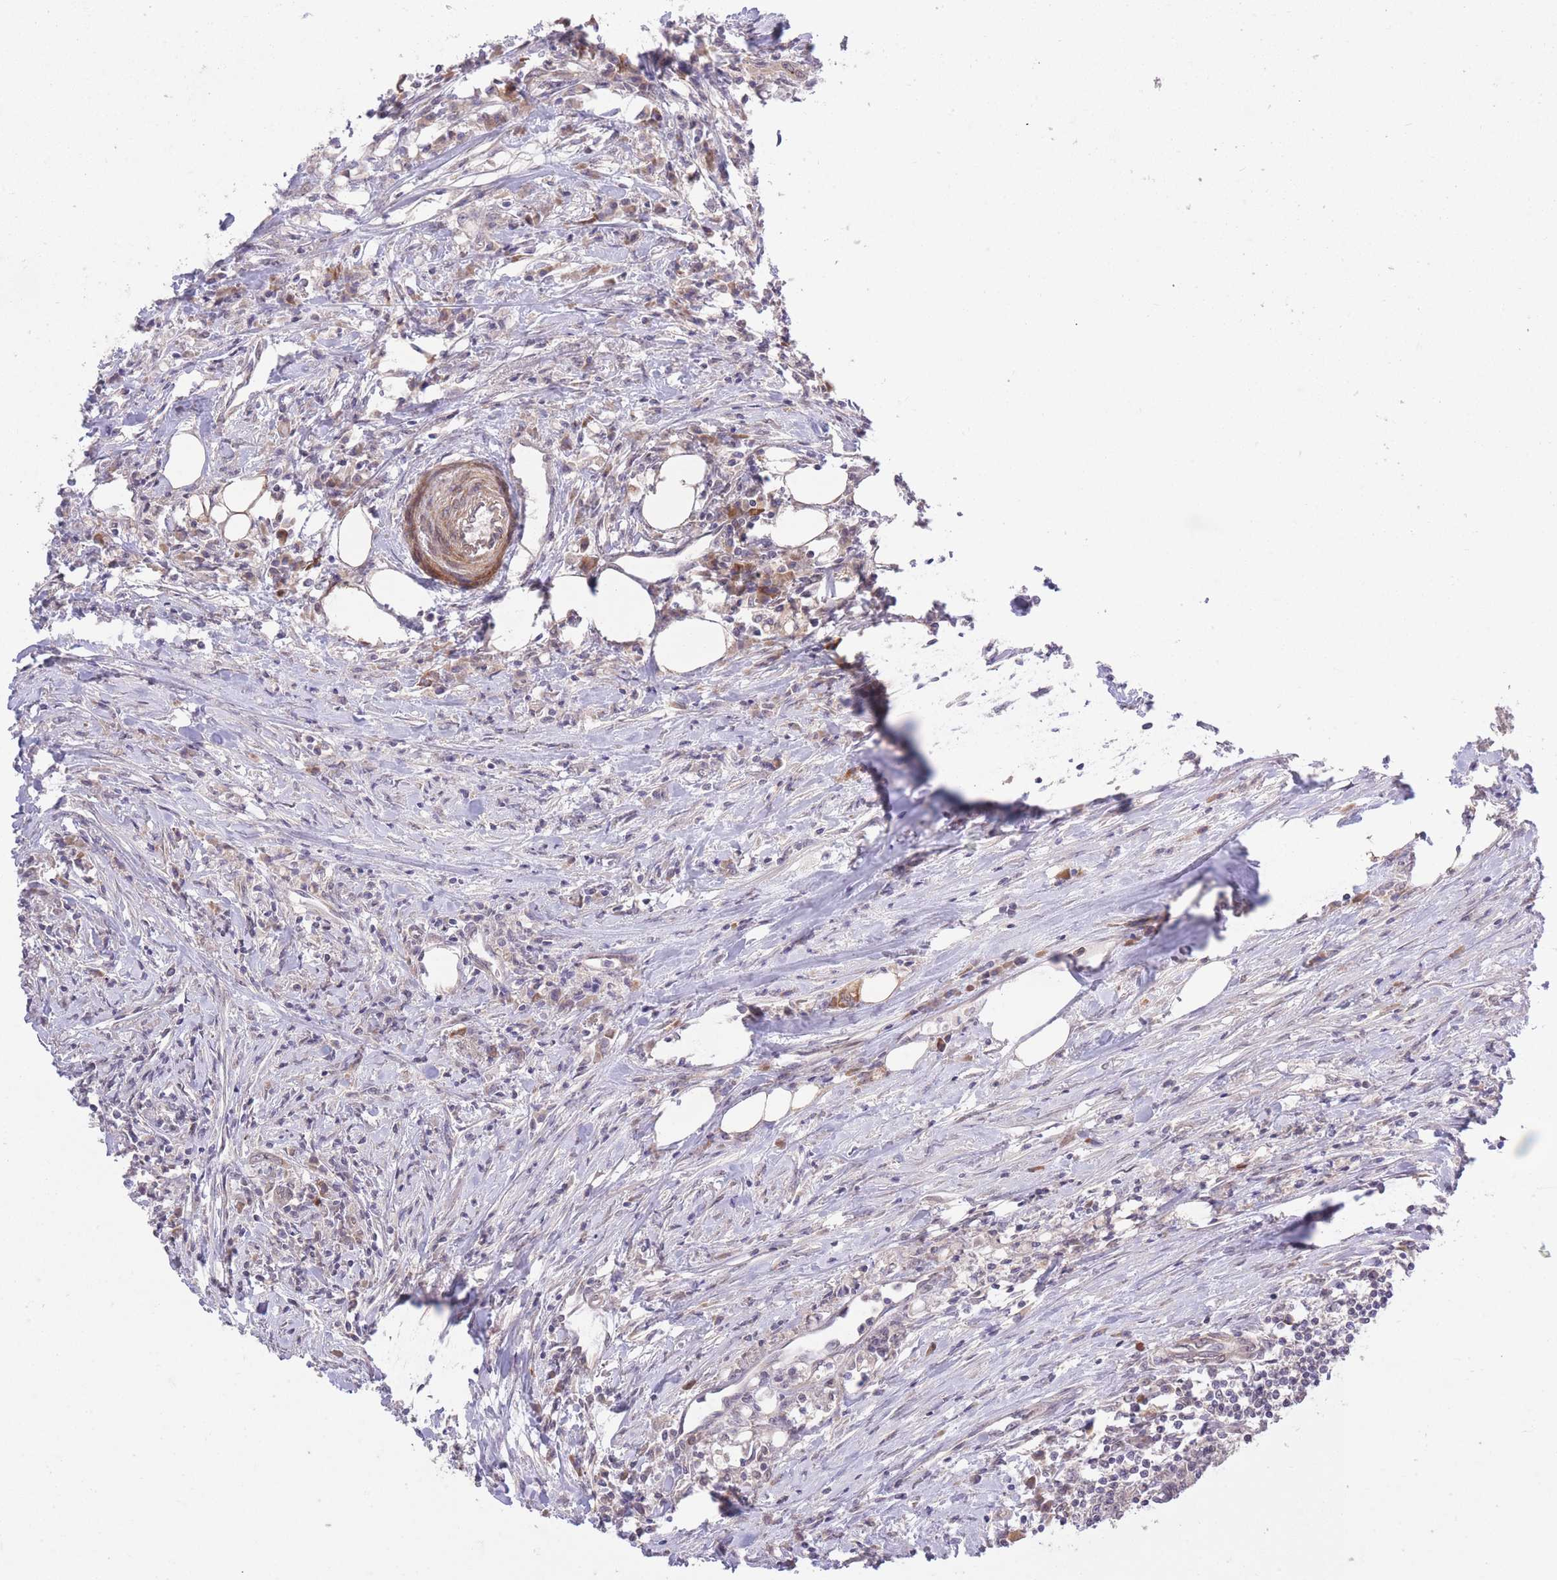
{"staining": {"intensity": "negative", "quantity": "none", "location": "none"}, "tissue": "colorectal cancer", "cell_type": "Tumor cells", "image_type": "cancer", "snomed": [{"axis": "morphology", "description": "Adenocarcinoma, NOS"}, {"axis": "topography", "description": "Colon"}], "caption": "Immunohistochemical staining of colorectal adenocarcinoma exhibits no significant staining in tumor cells. (DAB immunohistochemistry (IHC) with hematoxylin counter stain).", "gene": "ELOA2", "patient": {"sex": "male", "age": 71}}